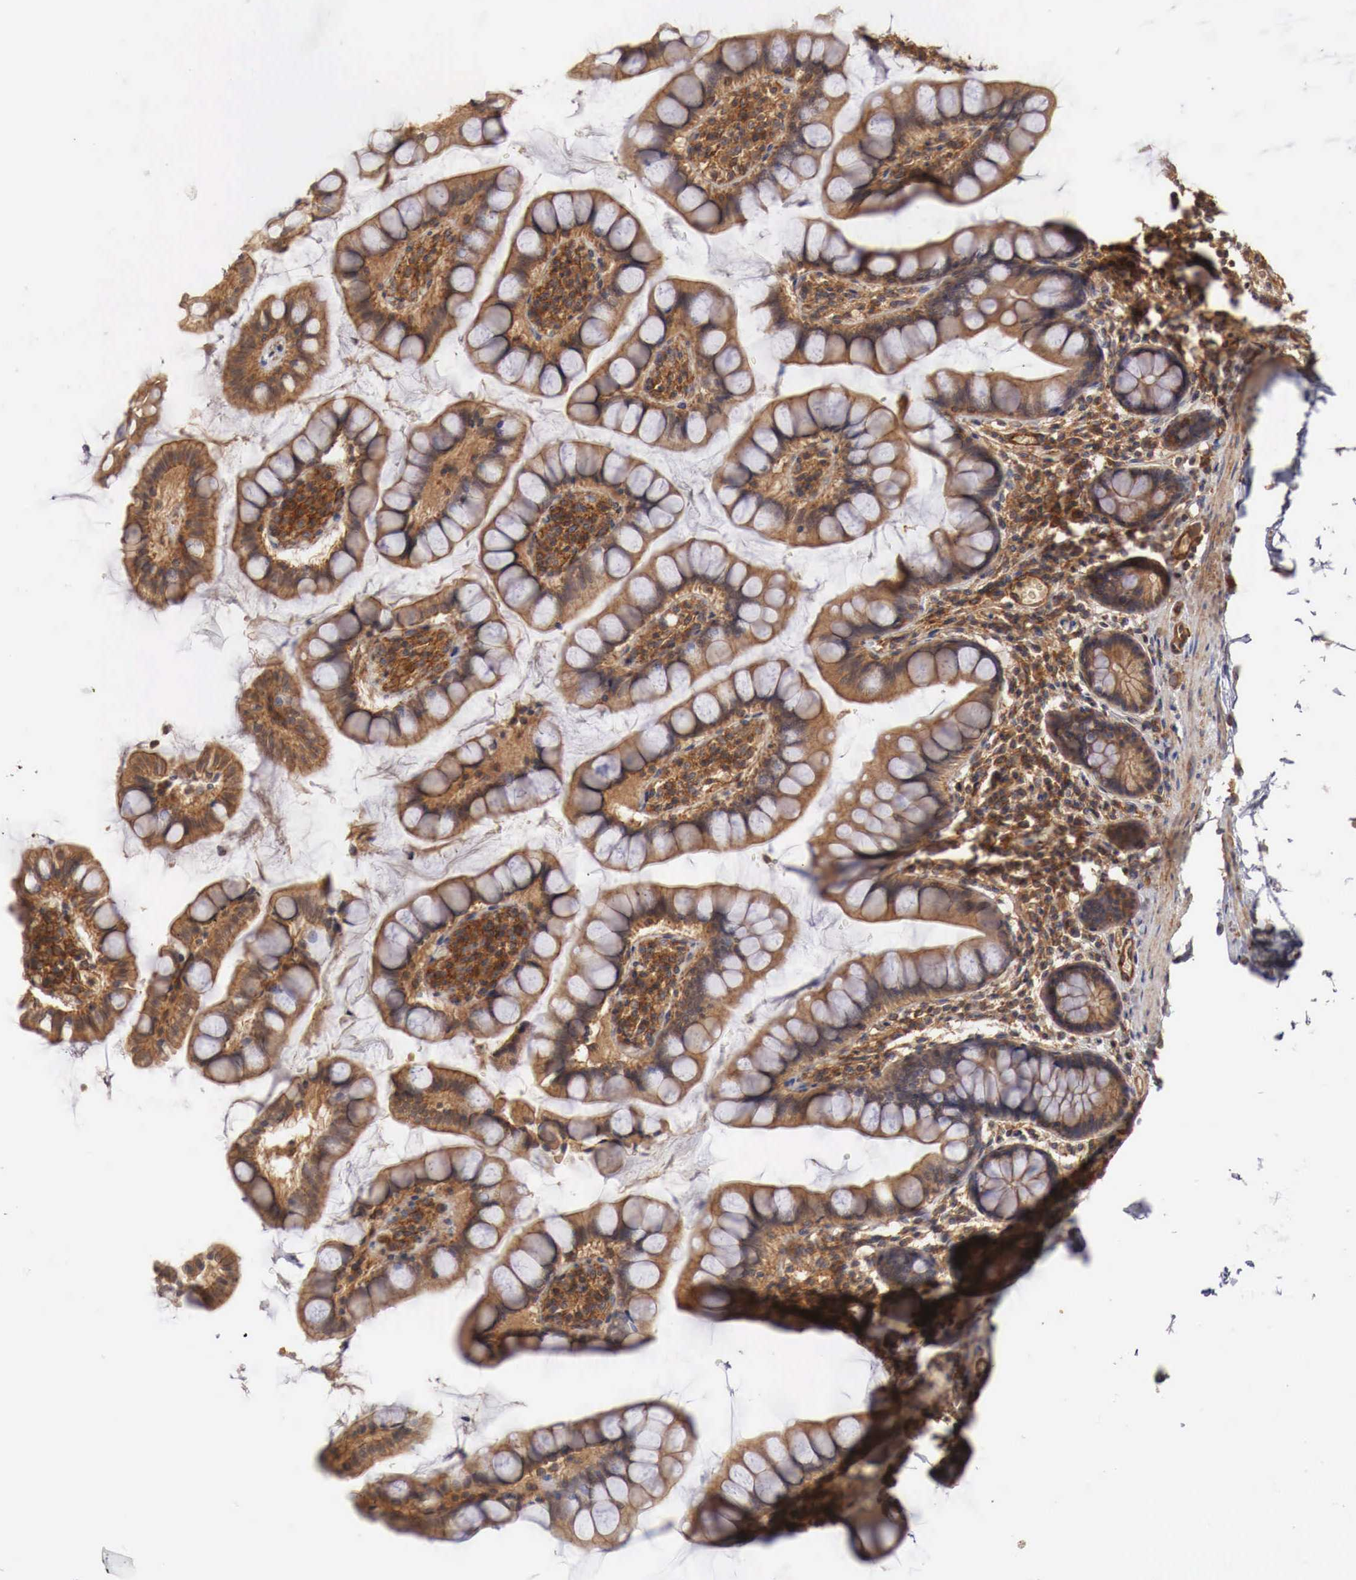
{"staining": {"intensity": "strong", "quantity": ">75%", "location": "cytoplasmic/membranous"}, "tissue": "colon", "cell_type": "Endothelial cells", "image_type": "normal", "snomed": [{"axis": "morphology", "description": "Normal tissue, NOS"}, {"axis": "topography", "description": "Colon"}], "caption": "Endothelial cells reveal strong cytoplasmic/membranous positivity in about >75% of cells in unremarkable colon. (DAB IHC, brown staining for protein, blue staining for nuclei).", "gene": "ARMCX4", "patient": {"sex": "male", "age": 54}}